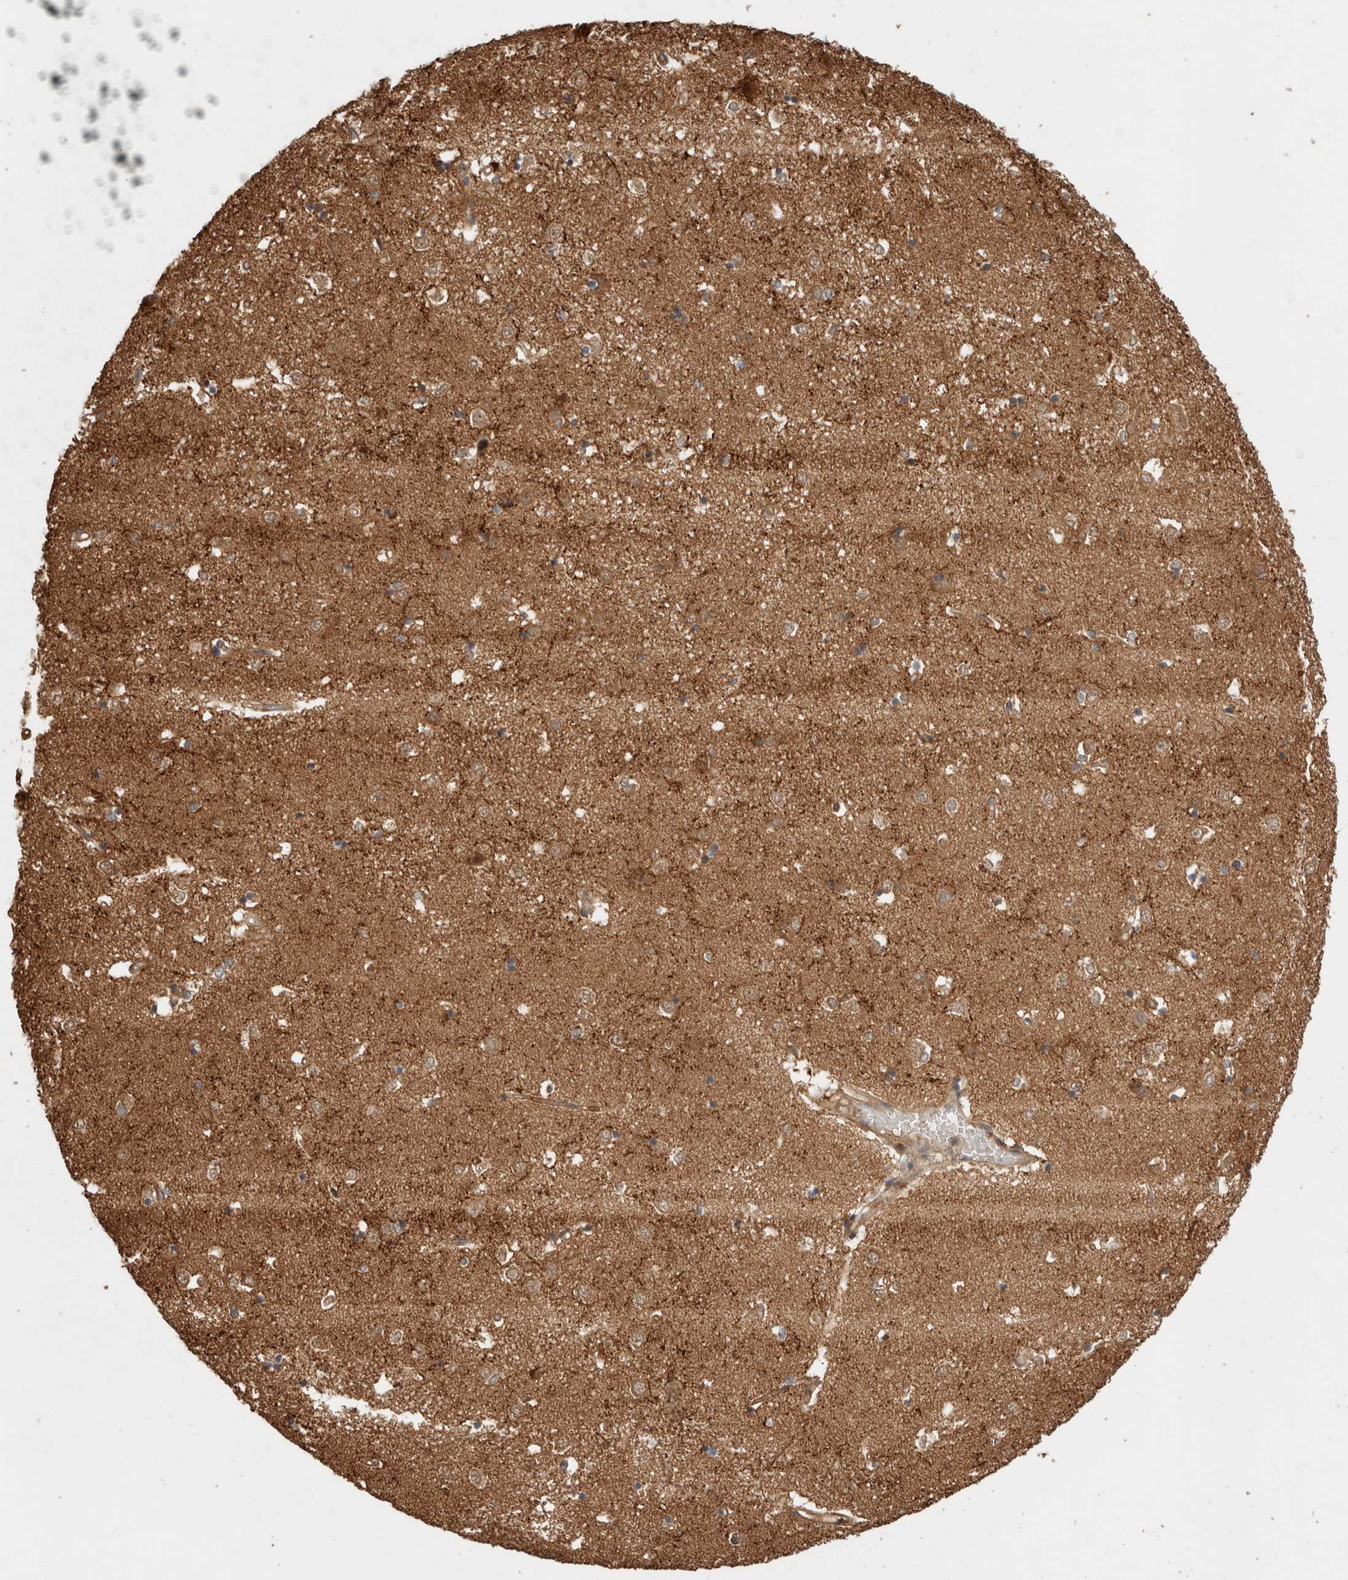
{"staining": {"intensity": "moderate", "quantity": ">75%", "location": "cytoplasmic/membranous"}, "tissue": "caudate", "cell_type": "Glial cells", "image_type": "normal", "snomed": [{"axis": "morphology", "description": "Normal tissue, NOS"}, {"axis": "topography", "description": "Lateral ventricle wall"}], "caption": "Moderate cytoplasmic/membranous expression for a protein is appreciated in approximately >75% of glial cells of normal caudate using immunohistochemistry (IHC).", "gene": "OTUD6B", "patient": {"sex": "male", "age": 45}}